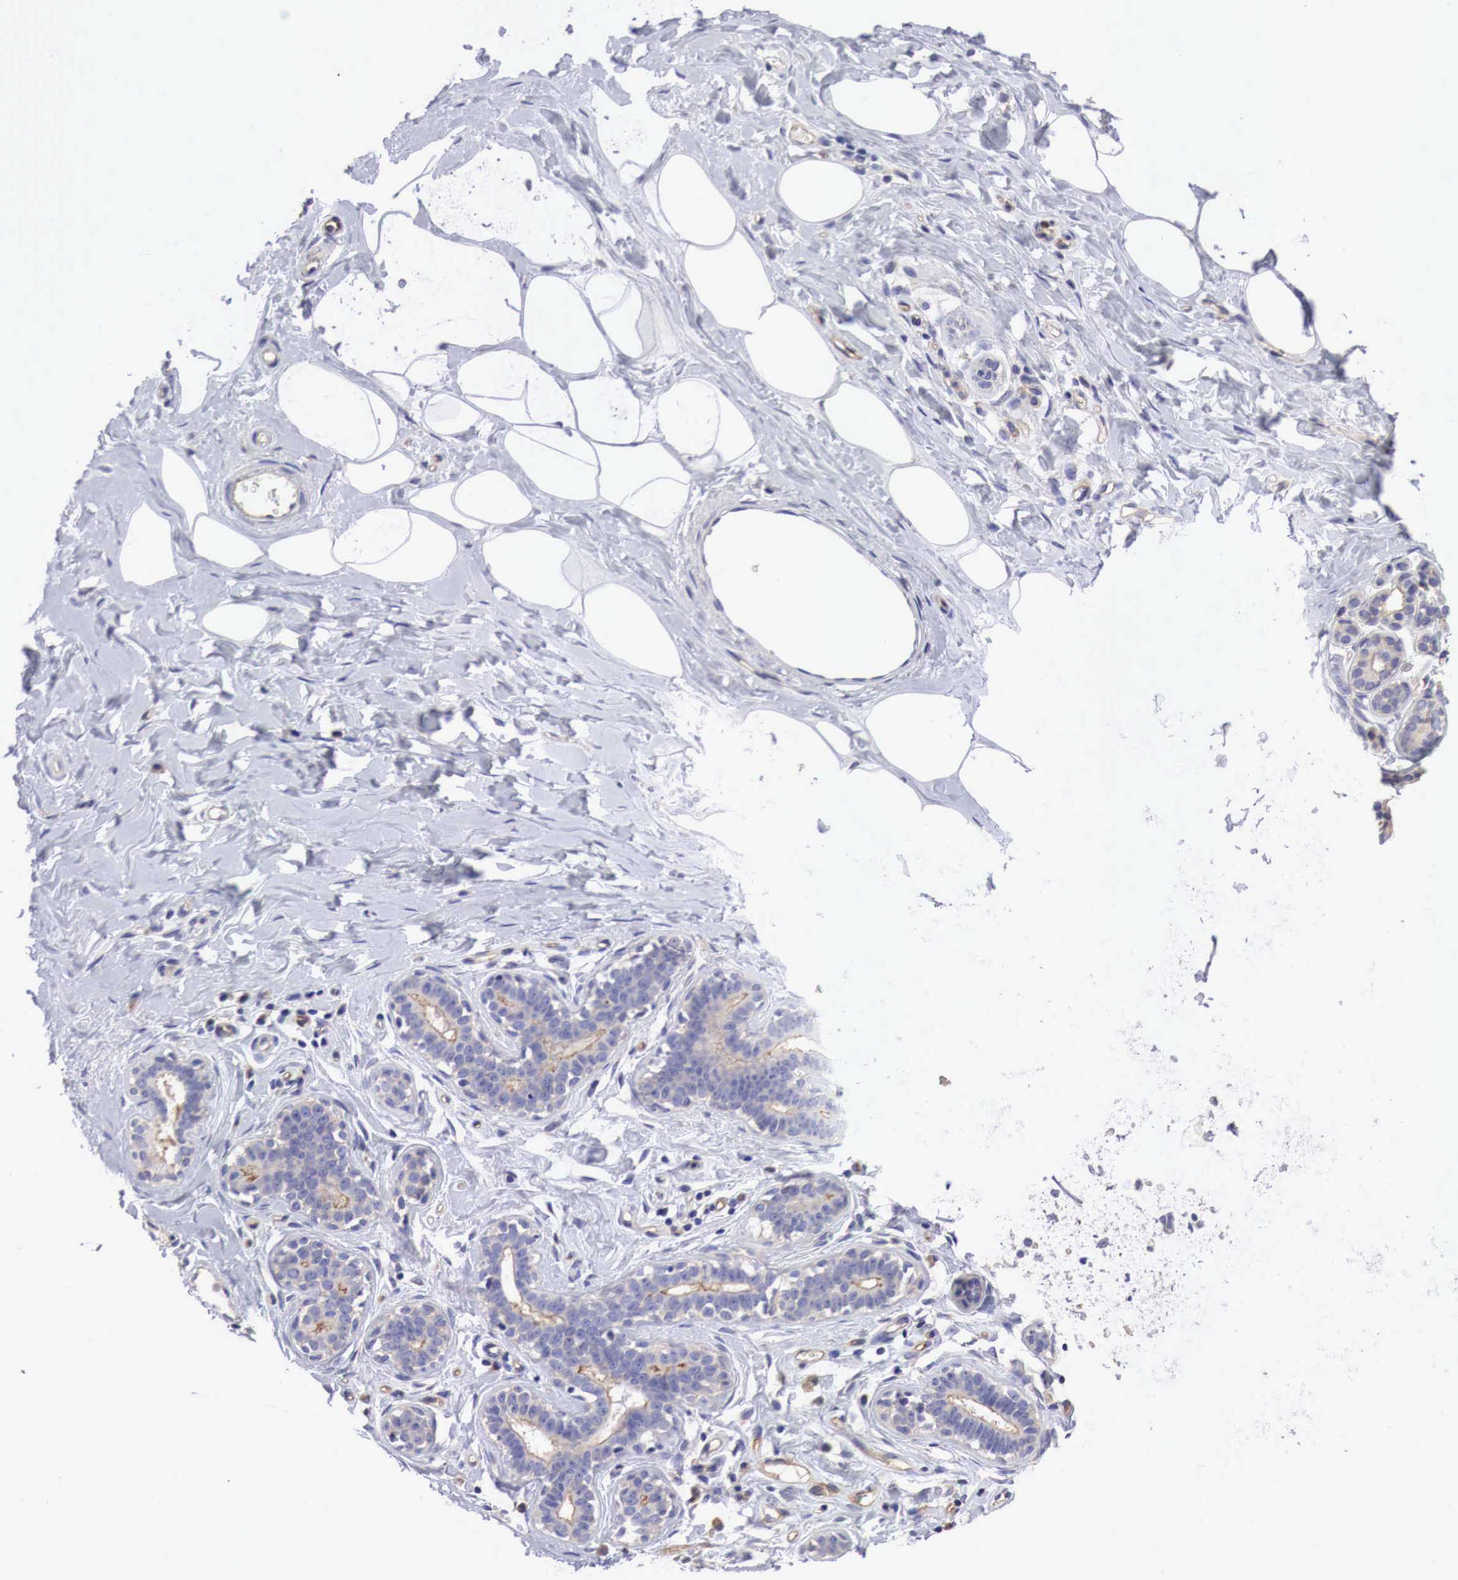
{"staining": {"intensity": "negative", "quantity": "none", "location": "none"}, "tissue": "breast", "cell_type": "Adipocytes", "image_type": "normal", "snomed": [{"axis": "morphology", "description": "Normal tissue, NOS"}, {"axis": "topography", "description": "Breast"}], "caption": "A histopathology image of human breast is negative for staining in adipocytes. (Stains: DAB (3,3'-diaminobenzidine) IHC with hematoxylin counter stain, Microscopy: brightfield microscopy at high magnification).", "gene": "MSN", "patient": {"sex": "female", "age": 45}}